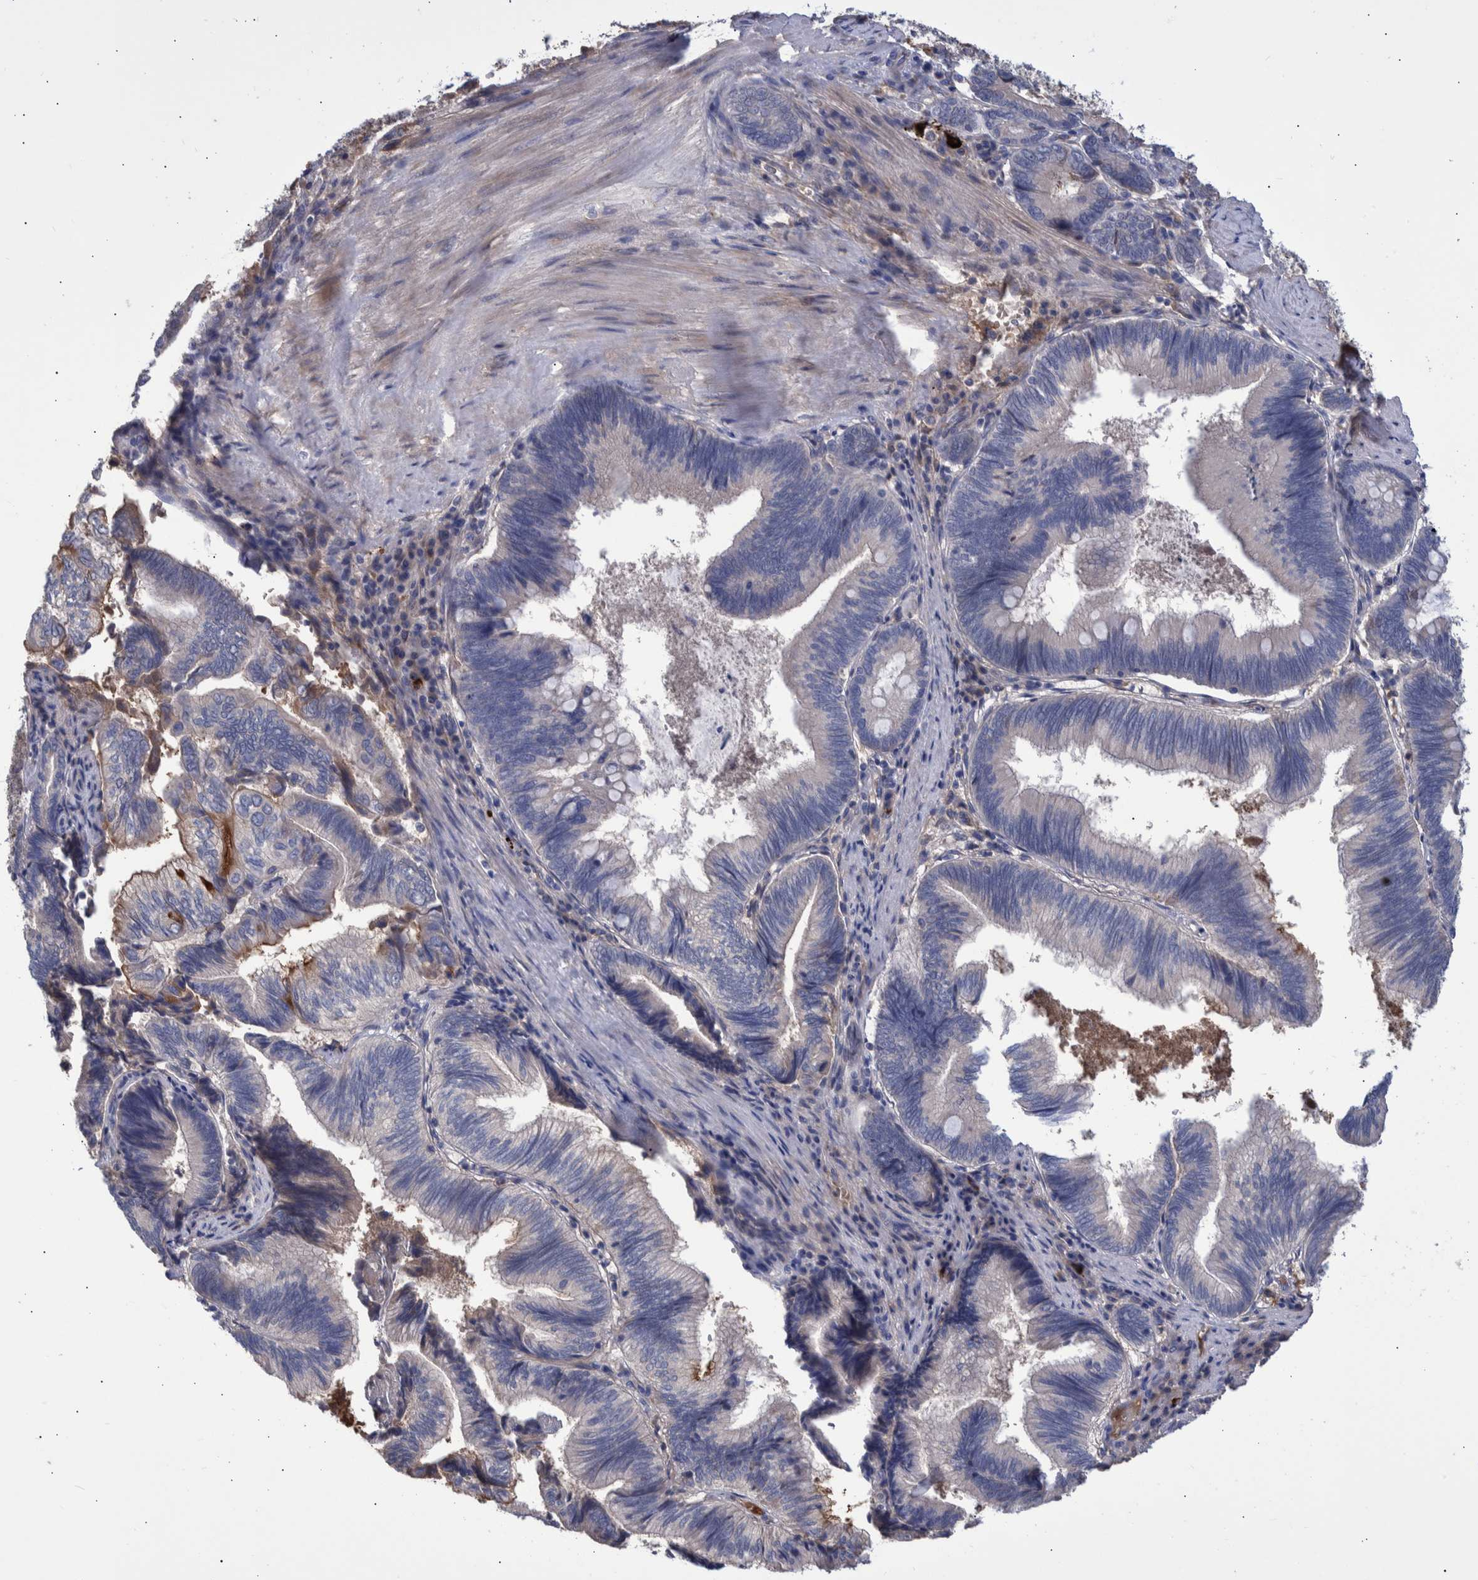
{"staining": {"intensity": "negative", "quantity": "none", "location": "none"}, "tissue": "pancreatic cancer", "cell_type": "Tumor cells", "image_type": "cancer", "snomed": [{"axis": "morphology", "description": "Adenocarcinoma, NOS"}, {"axis": "topography", "description": "Pancreas"}], "caption": "Tumor cells show no significant expression in pancreatic cancer (adenocarcinoma).", "gene": "DLL4", "patient": {"sex": "male", "age": 82}}